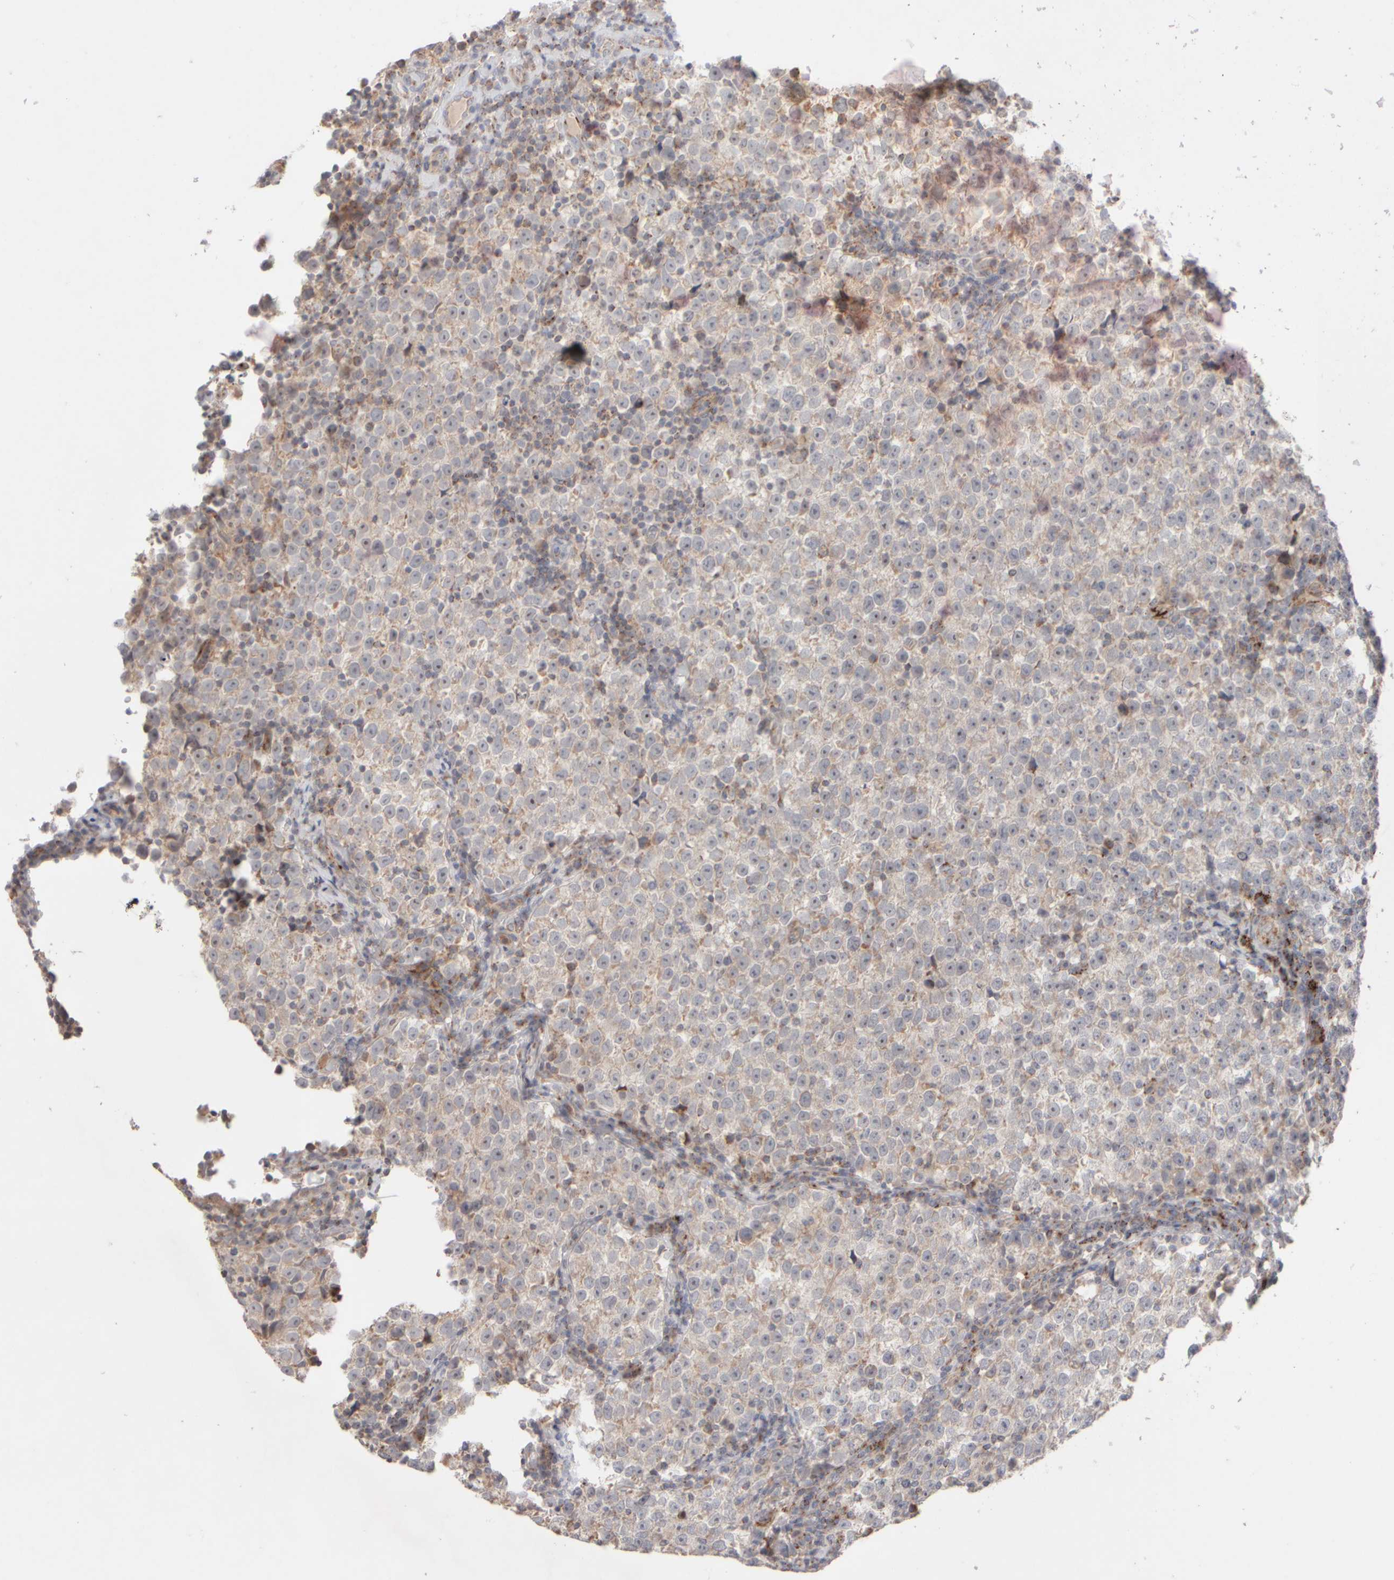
{"staining": {"intensity": "weak", "quantity": "<25%", "location": "cytoplasmic/membranous"}, "tissue": "testis cancer", "cell_type": "Tumor cells", "image_type": "cancer", "snomed": [{"axis": "morphology", "description": "Normal tissue, NOS"}, {"axis": "morphology", "description": "Seminoma, NOS"}, {"axis": "topography", "description": "Testis"}], "caption": "Immunohistochemistry (IHC) photomicrograph of neoplastic tissue: human seminoma (testis) stained with DAB (3,3'-diaminobenzidine) shows no significant protein expression in tumor cells. (DAB immunohistochemistry (IHC), high magnification).", "gene": "CHADL", "patient": {"sex": "male", "age": 43}}